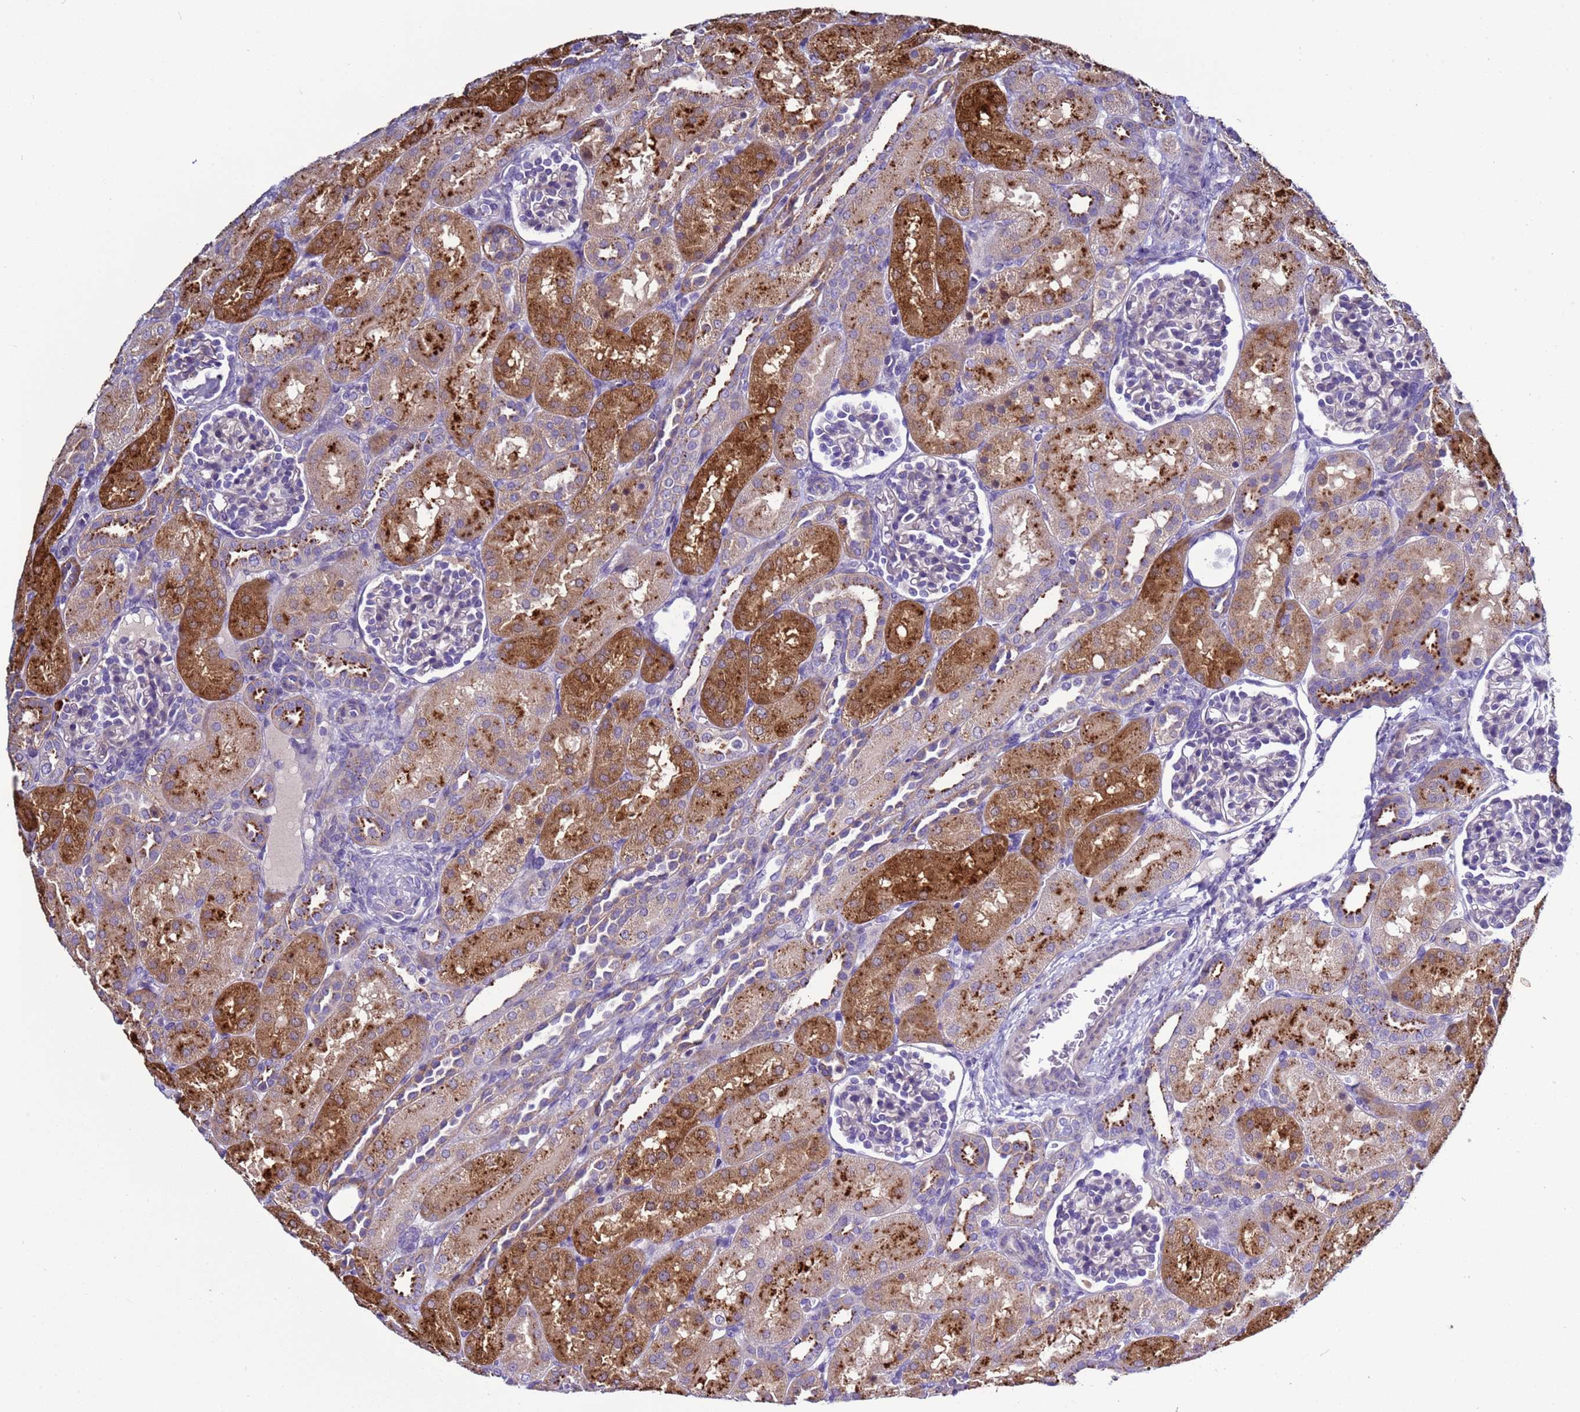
{"staining": {"intensity": "negative", "quantity": "none", "location": "none"}, "tissue": "kidney", "cell_type": "Cells in glomeruli", "image_type": "normal", "snomed": [{"axis": "morphology", "description": "Normal tissue, NOS"}, {"axis": "topography", "description": "Kidney"}], "caption": "Kidney was stained to show a protein in brown. There is no significant expression in cells in glomeruli. (DAB (3,3'-diaminobenzidine) IHC with hematoxylin counter stain).", "gene": "NAT1", "patient": {"sex": "male", "age": 1}}